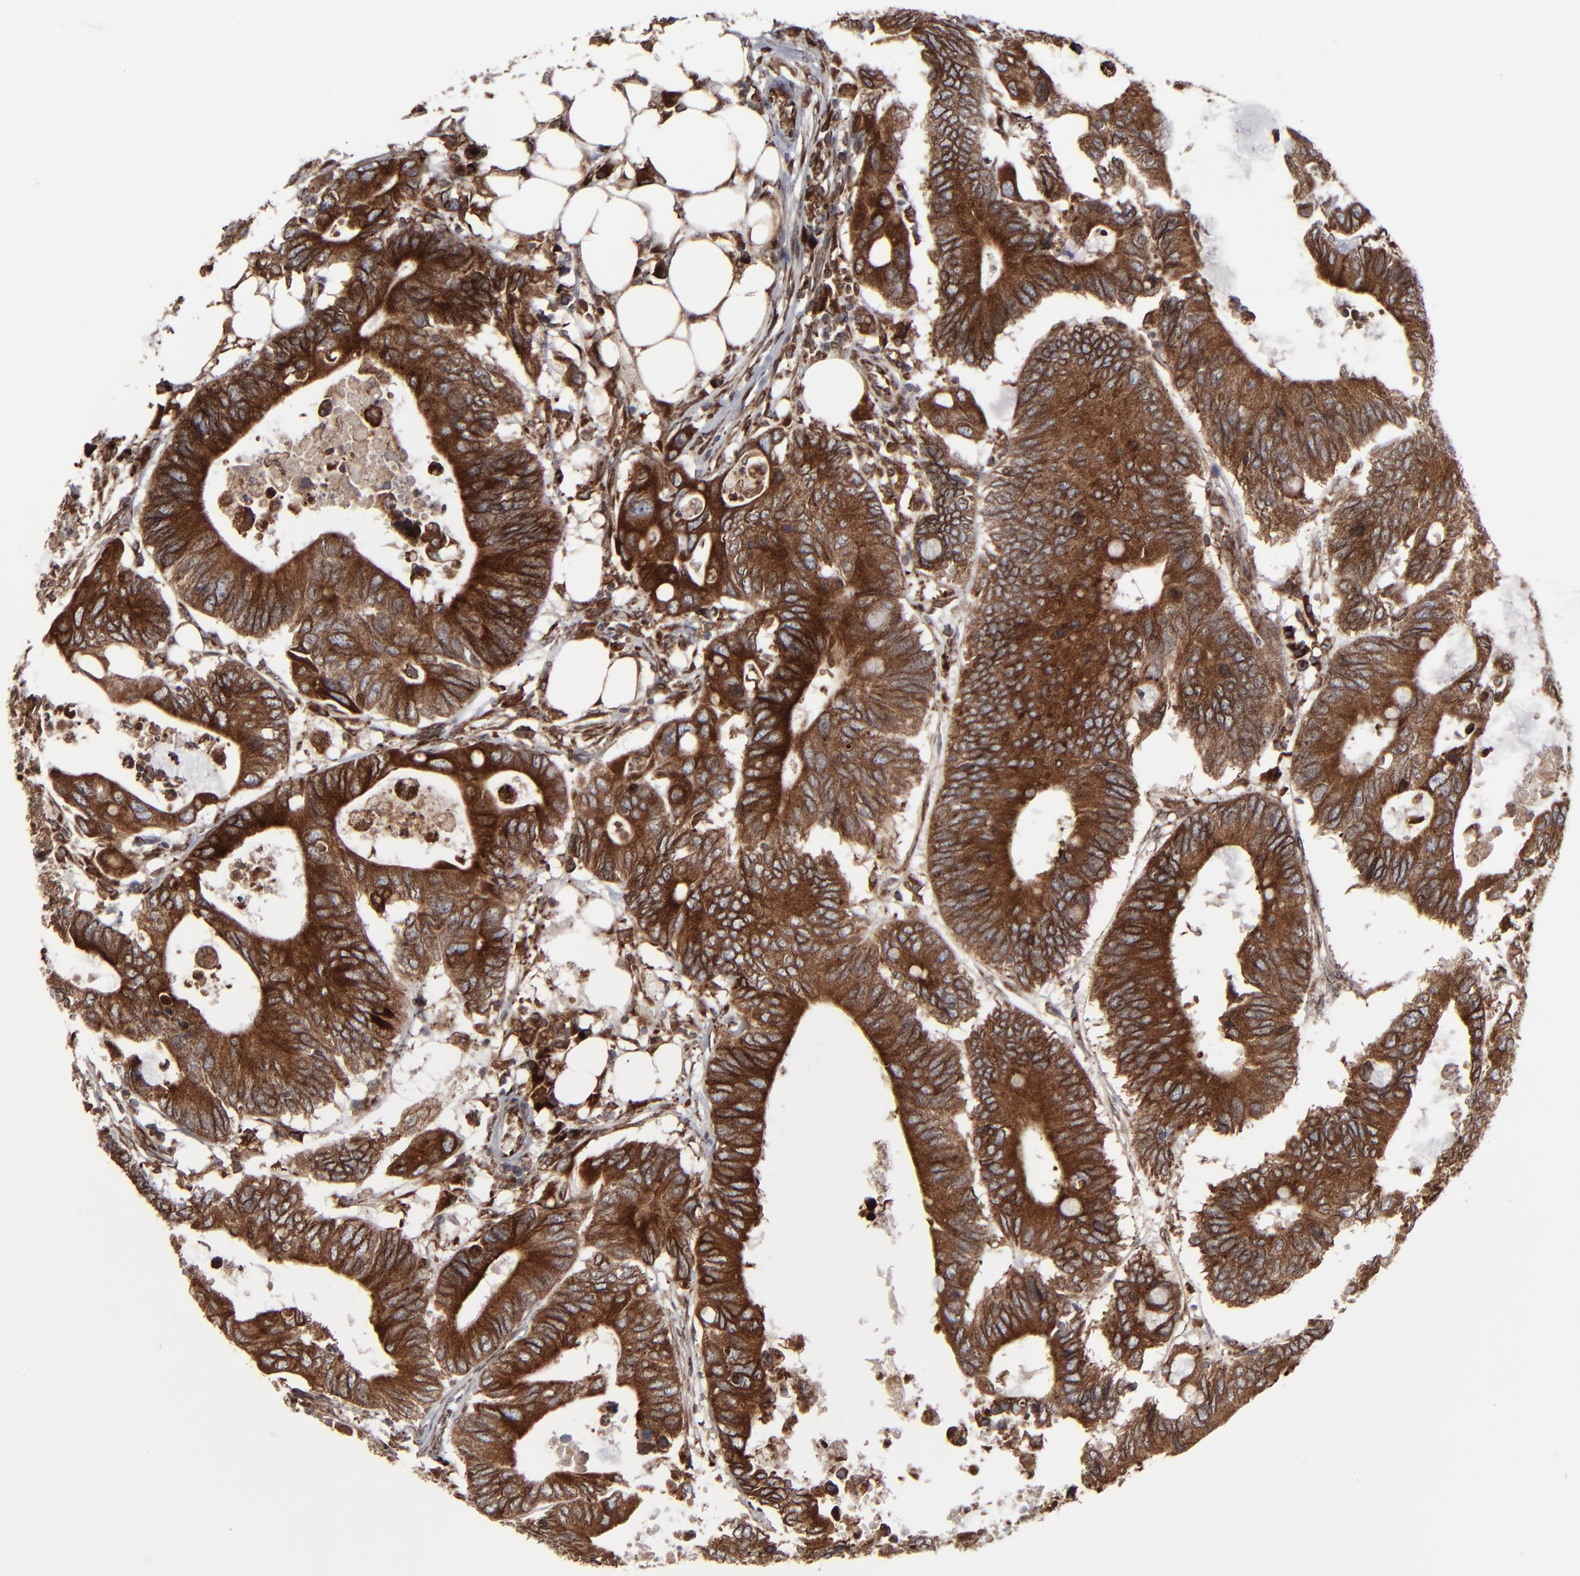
{"staining": {"intensity": "strong", "quantity": ">75%", "location": "cytoplasmic/membranous"}, "tissue": "colorectal cancer", "cell_type": "Tumor cells", "image_type": "cancer", "snomed": [{"axis": "morphology", "description": "Adenocarcinoma, NOS"}, {"axis": "topography", "description": "Colon"}], "caption": "Colorectal cancer (adenocarcinoma) stained for a protein (brown) demonstrates strong cytoplasmic/membranous positive expression in approximately >75% of tumor cells.", "gene": "CNIH1", "patient": {"sex": "male", "age": 71}}